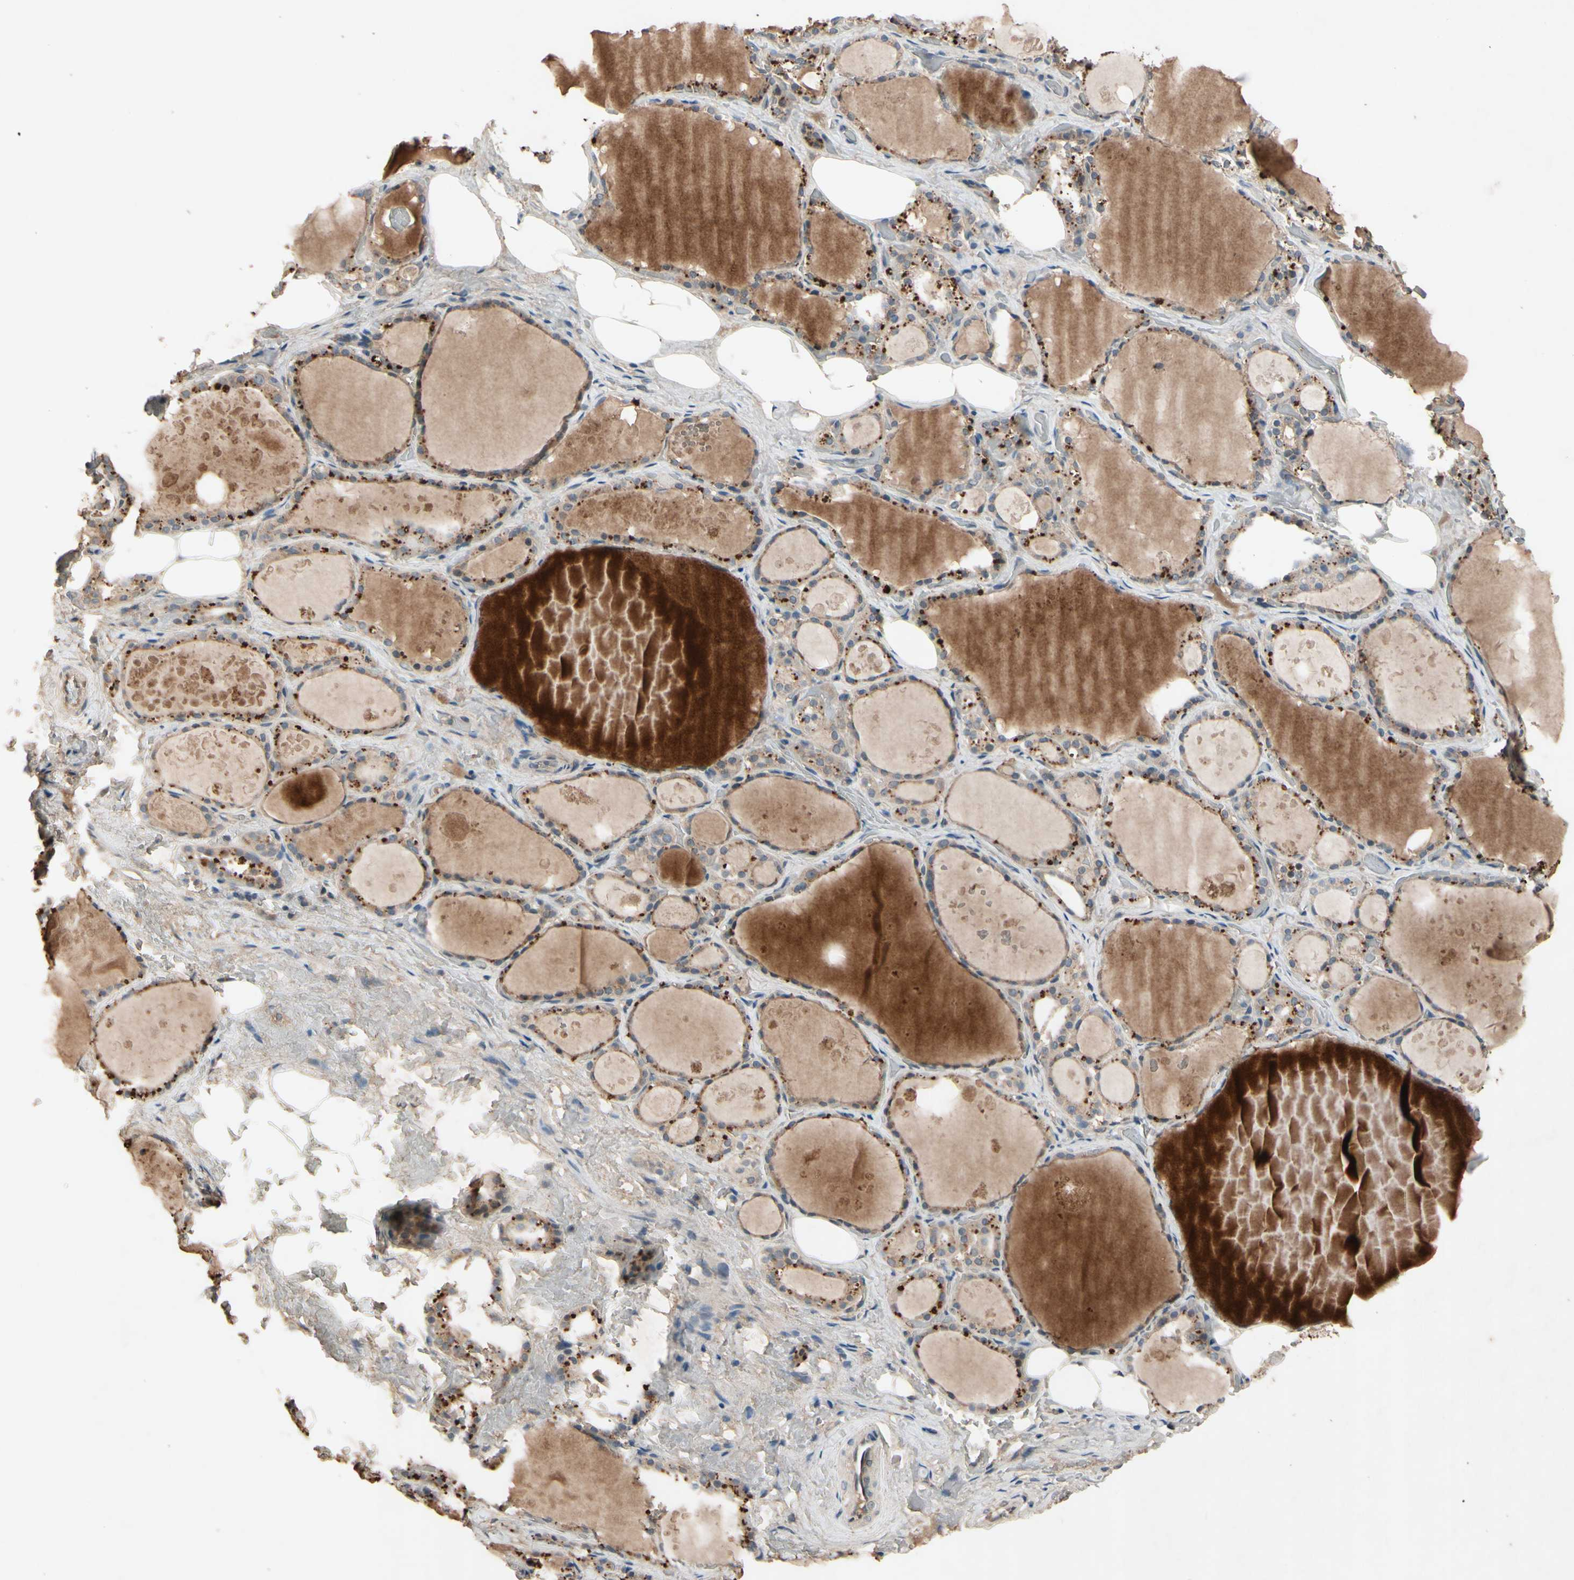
{"staining": {"intensity": "moderate", "quantity": ">75%", "location": "cytoplasmic/membranous"}, "tissue": "thyroid gland", "cell_type": "Glandular cells", "image_type": "normal", "snomed": [{"axis": "morphology", "description": "Normal tissue, NOS"}, {"axis": "topography", "description": "Thyroid gland"}], "caption": "Thyroid gland stained for a protein (brown) exhibits moderate cytoplasmic/membranous positive expression in approximately >75% of glandular cells.", "gene": "NSF", "patient": {"sex": "male", "age": 61}}